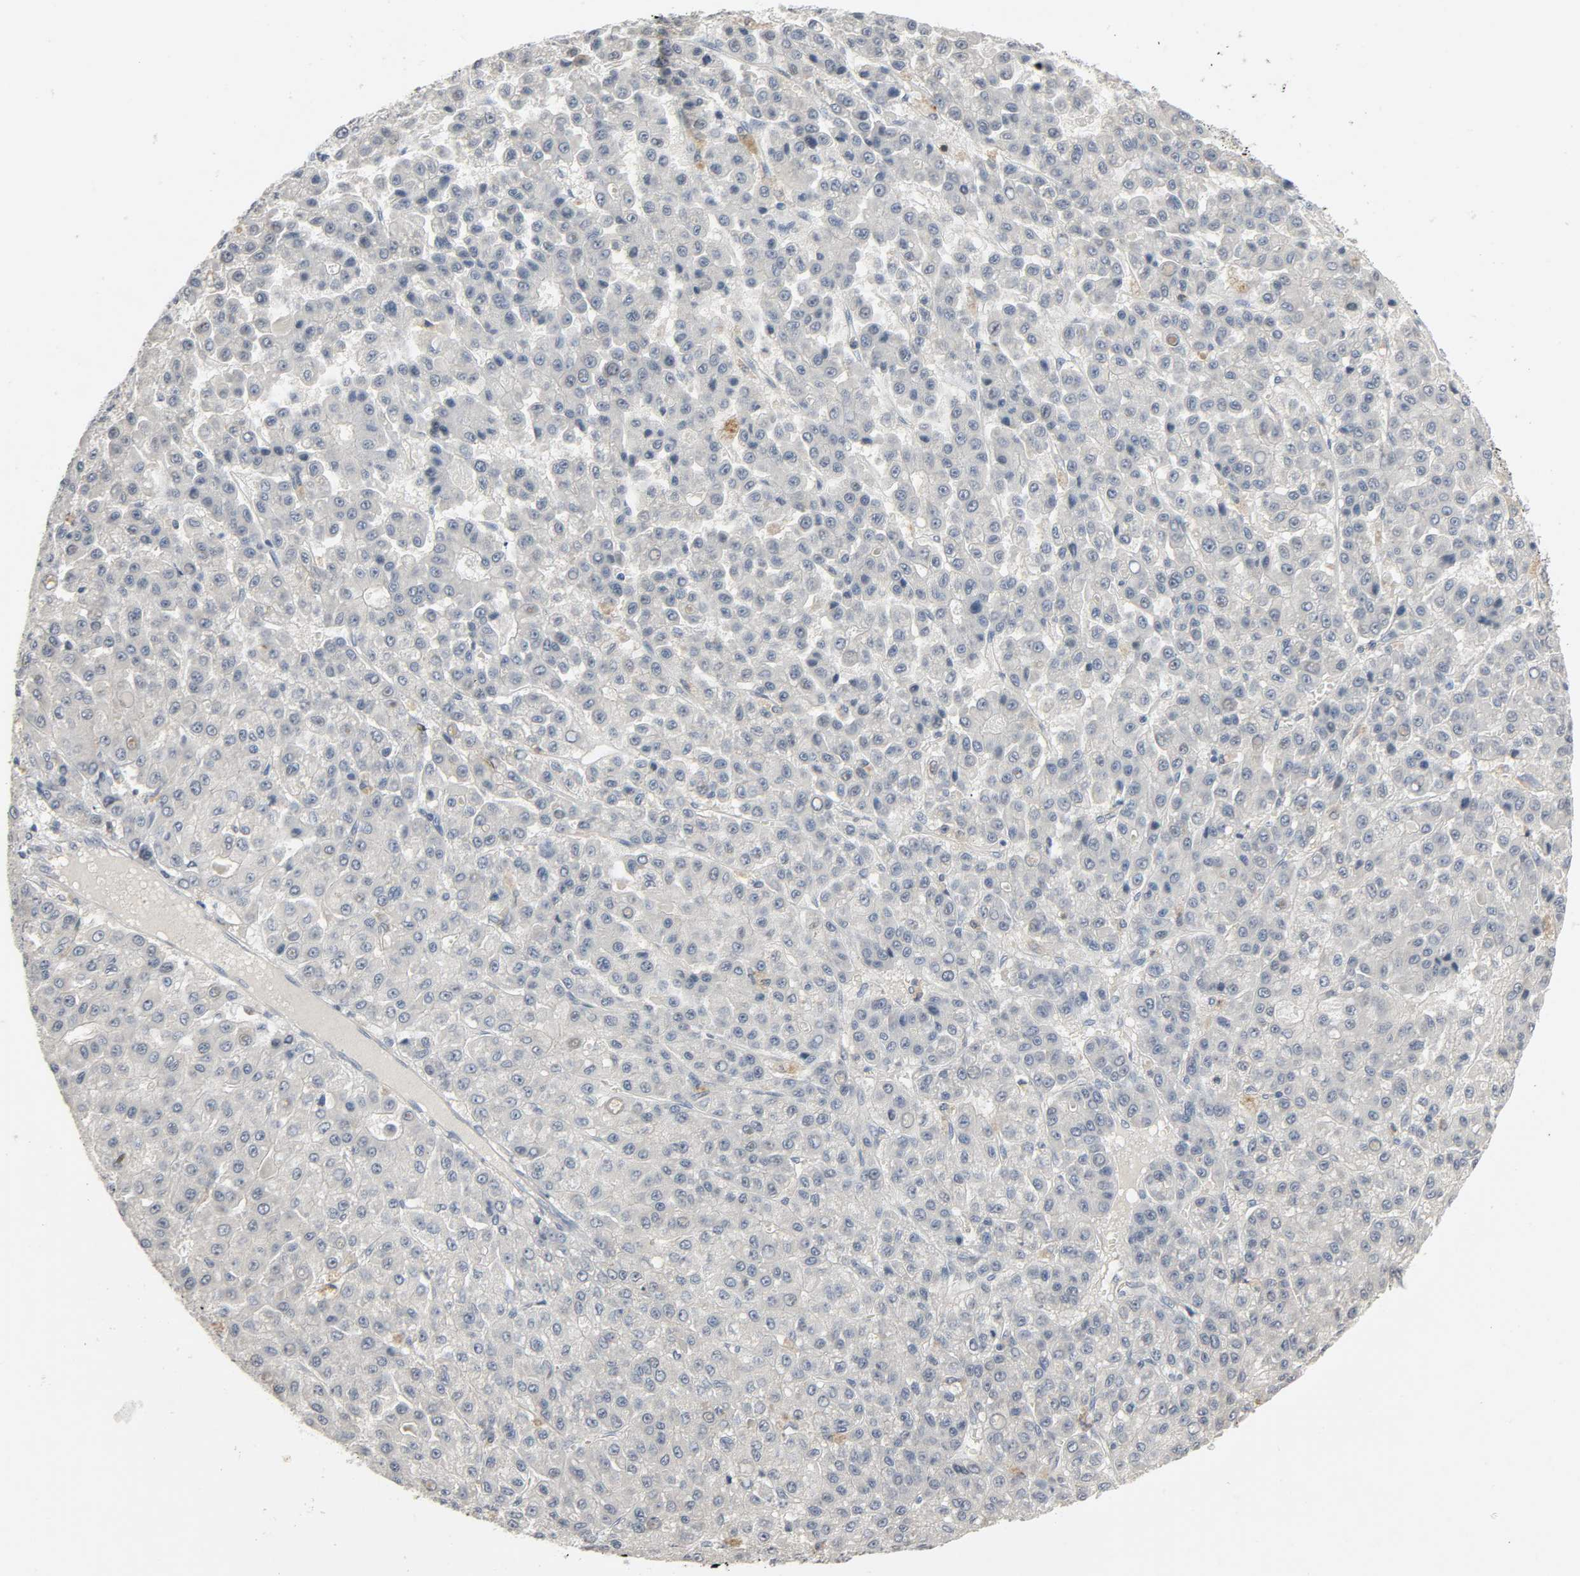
{"staining": {"intensity": "negative", "quantity": "none", "location": "none"}, "tissue": "liver cancer", "cell_type": "Tumor cells", "image_type": "cancer", "snomed": [{"axis": "morphology", "description": "Carcinoma, Hepatocellular, NOS"}, {"axis": "topography", "description": "Liver"}], "caption": "Immunohistochemistry of human liver cancer (hepatocellular carcinoma) displays no staining in tumor cells.", "gene": "CD4", "patient": {"sex": "male", "age": 70}}